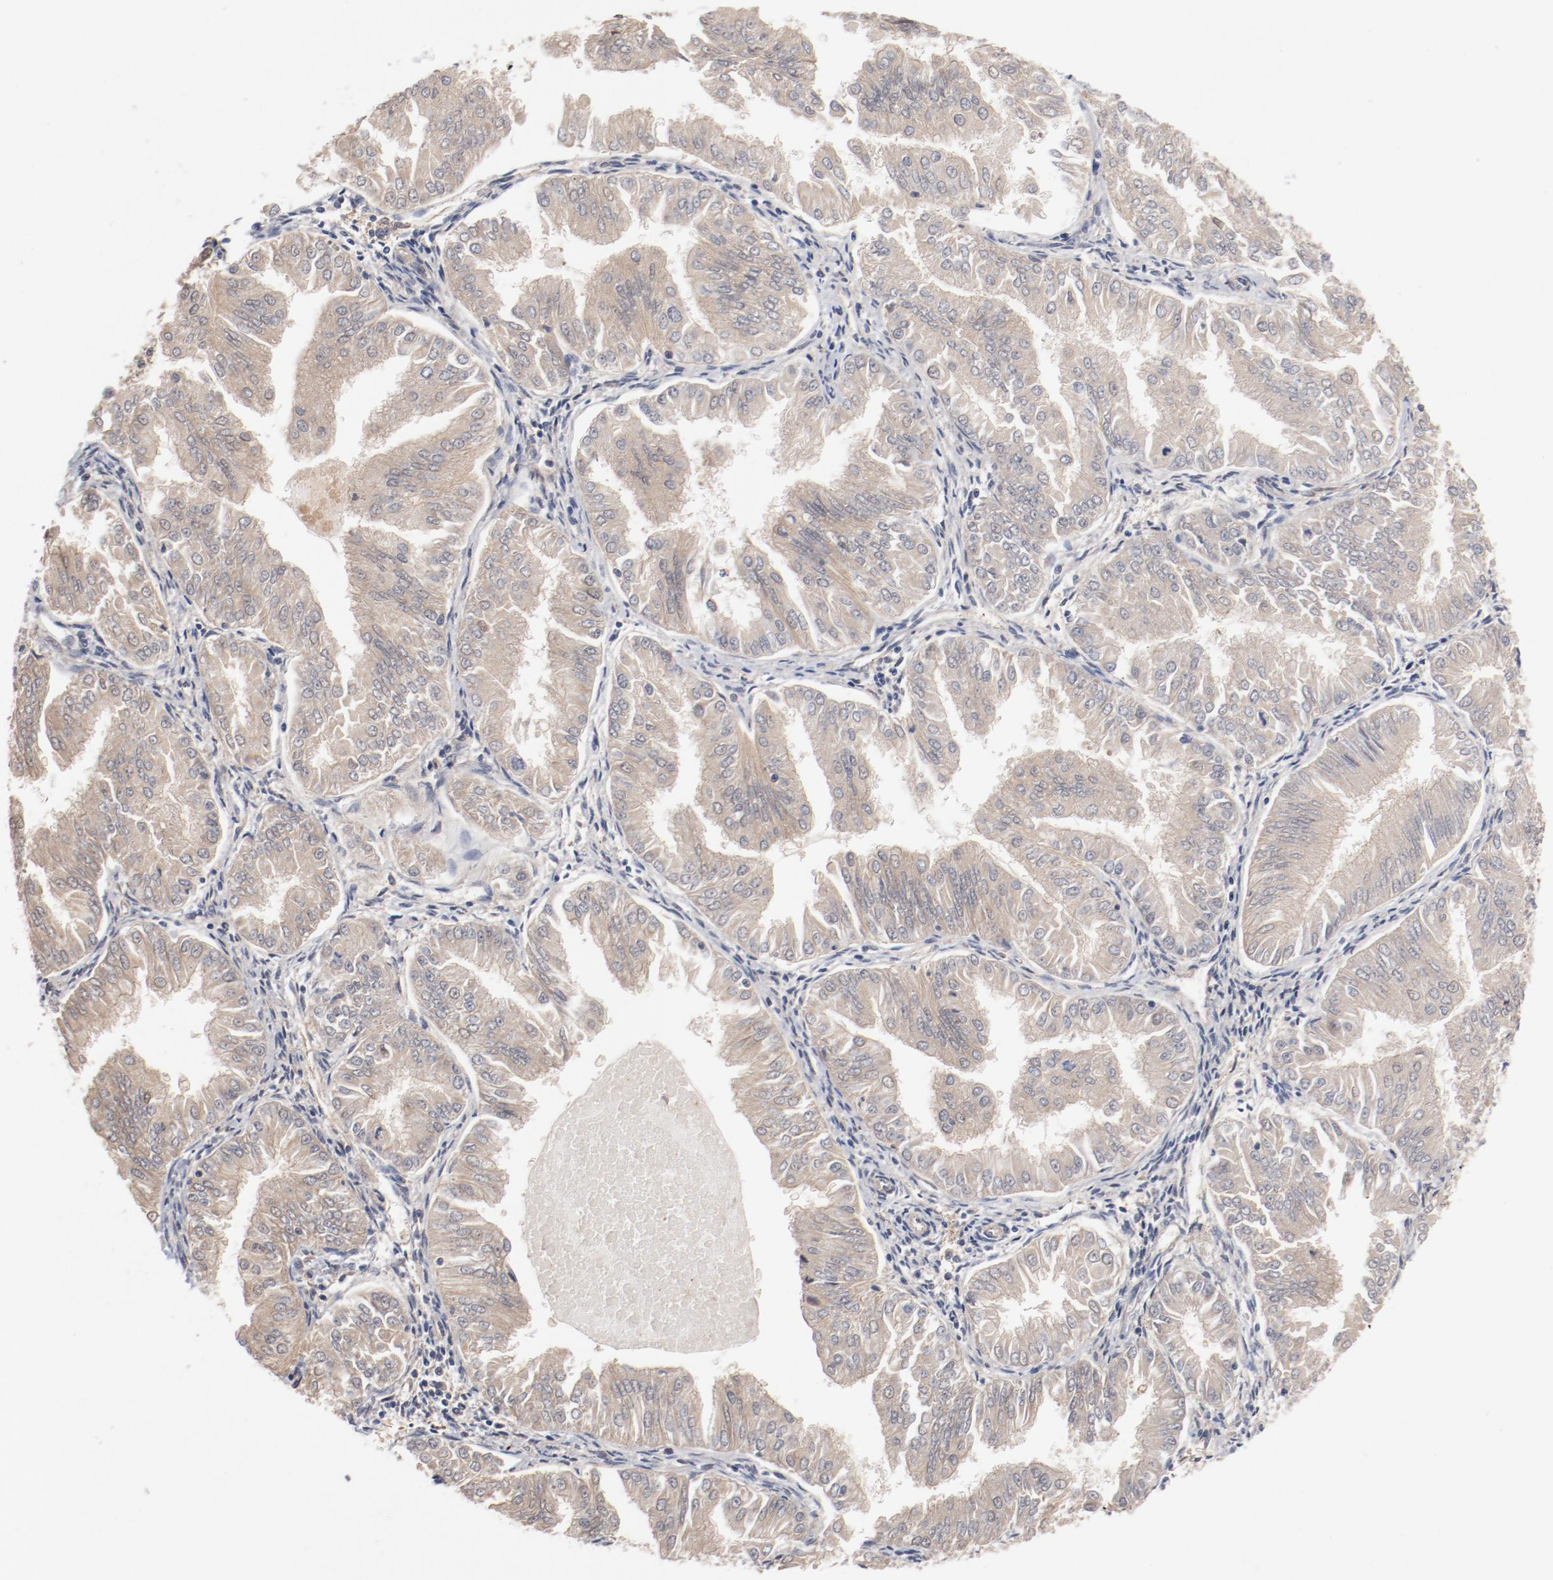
{"staining": {"intensity": "negative", "quantity": "none", "location": "none"}, "tissue": "endometrial cancer", "cell_type": "Tumor cells", "image_type": "cancer", "snomed": [{"axis": "morphology", "description": "Adenocarcinoma, NOS"}, {"axis": "topography", "description": "Endometrium"}], "caption": "Immunohistochemistry (IHC) image of endometrial cancer stained for a protein (brown), which shows no expression in tumor cells.", "gene": "PITPNM2", "patient": {"sex": "female", "age": 53}}